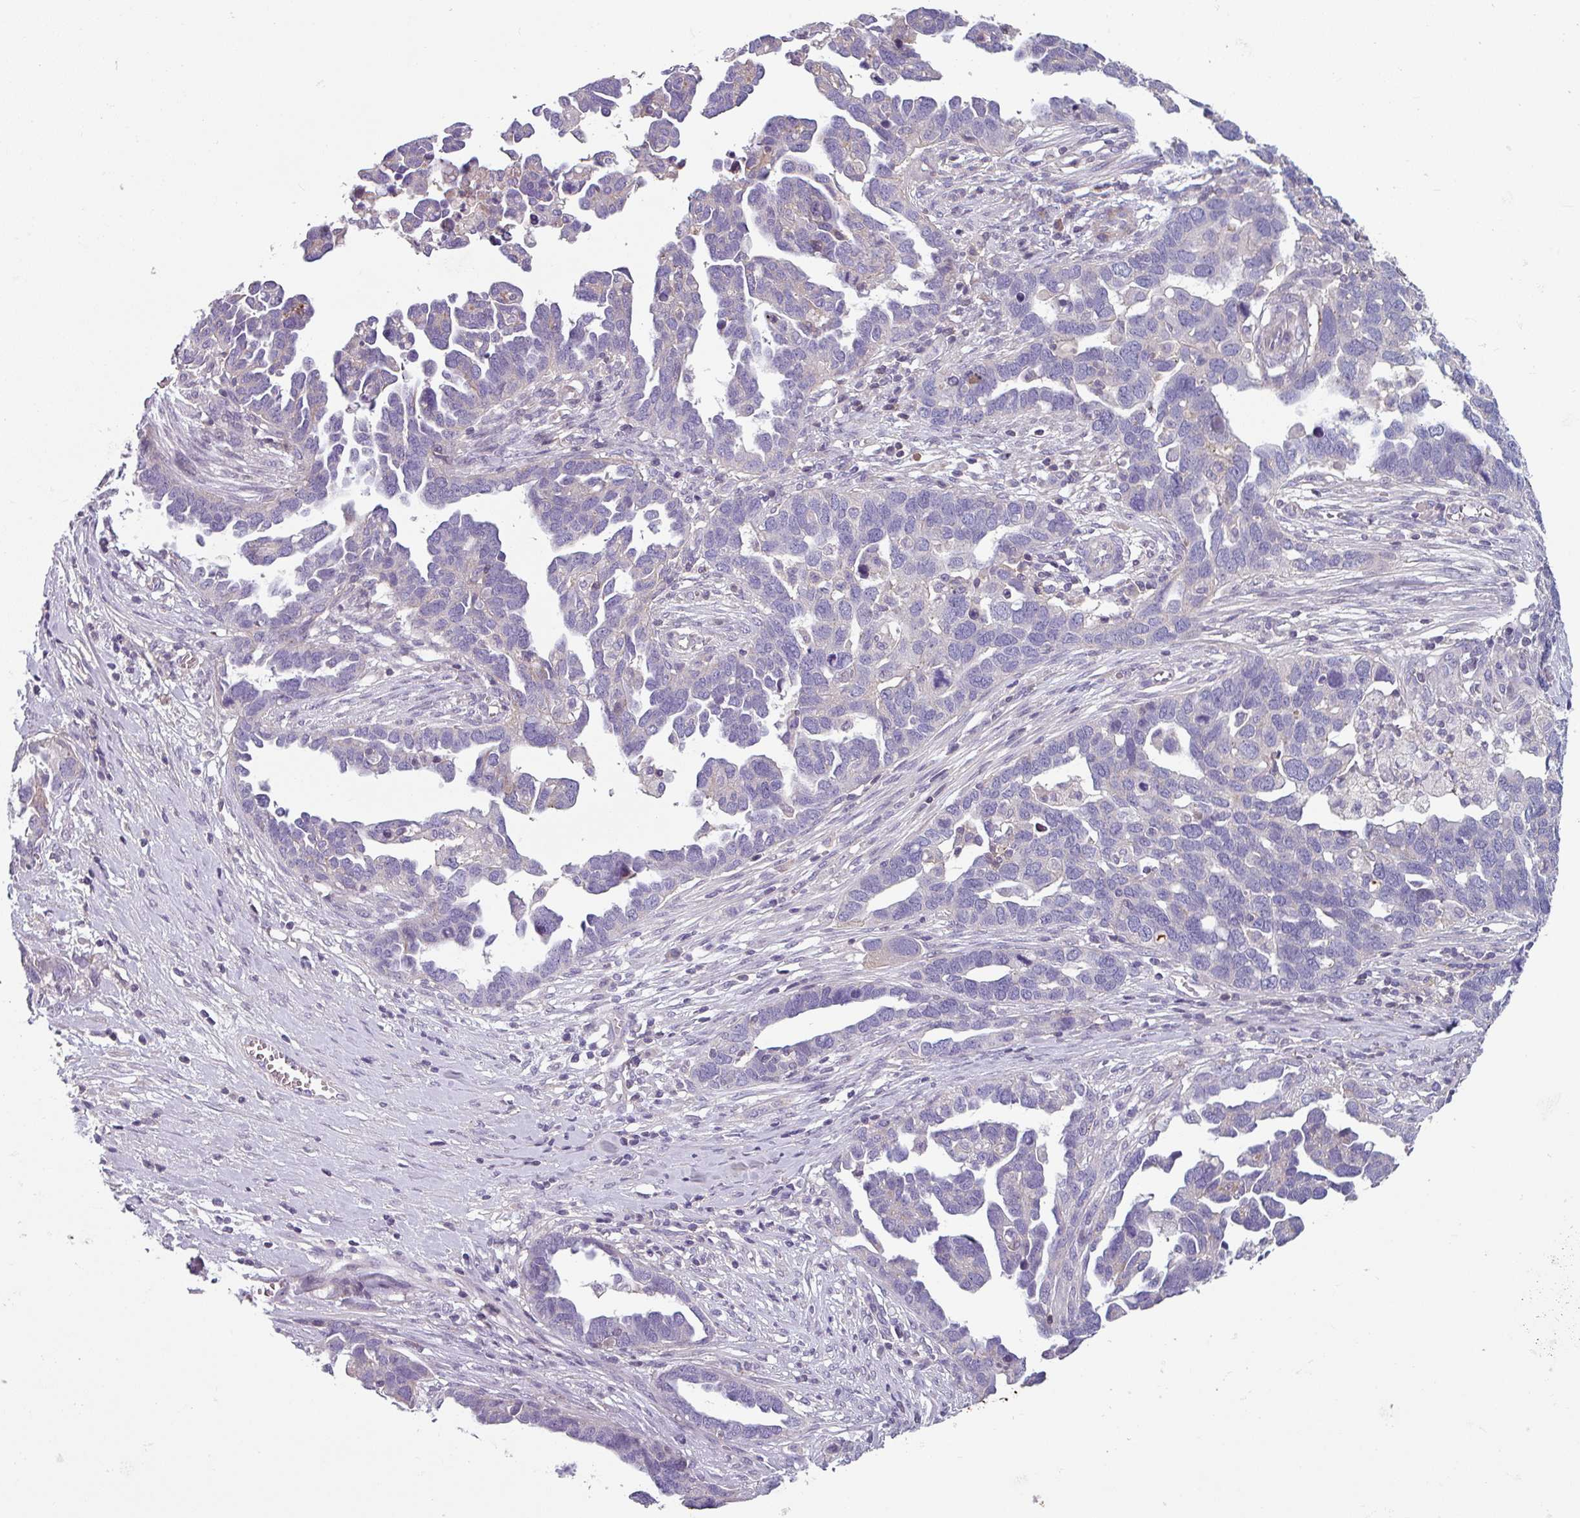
{"staining": {"intensity": "negative", "quantity": "none", "location": "none"}, "tissue": "ovarian cancer", "cell_type": "Tumor cells", "image_type": "cancer", "snomed": [{"axis": "morphology", "description": "Cystadenocarcinoma, serous, NOS"}, {"axis": "topography", "description": "Ovary"}], "caption": "Serous cystadenocarcinoma (ovarian) was stained to show a protein in brown. There is no significant staining in tumor cells.", "gene": "TMEM132A", "patient": {"sex": "female", "age": 54}}